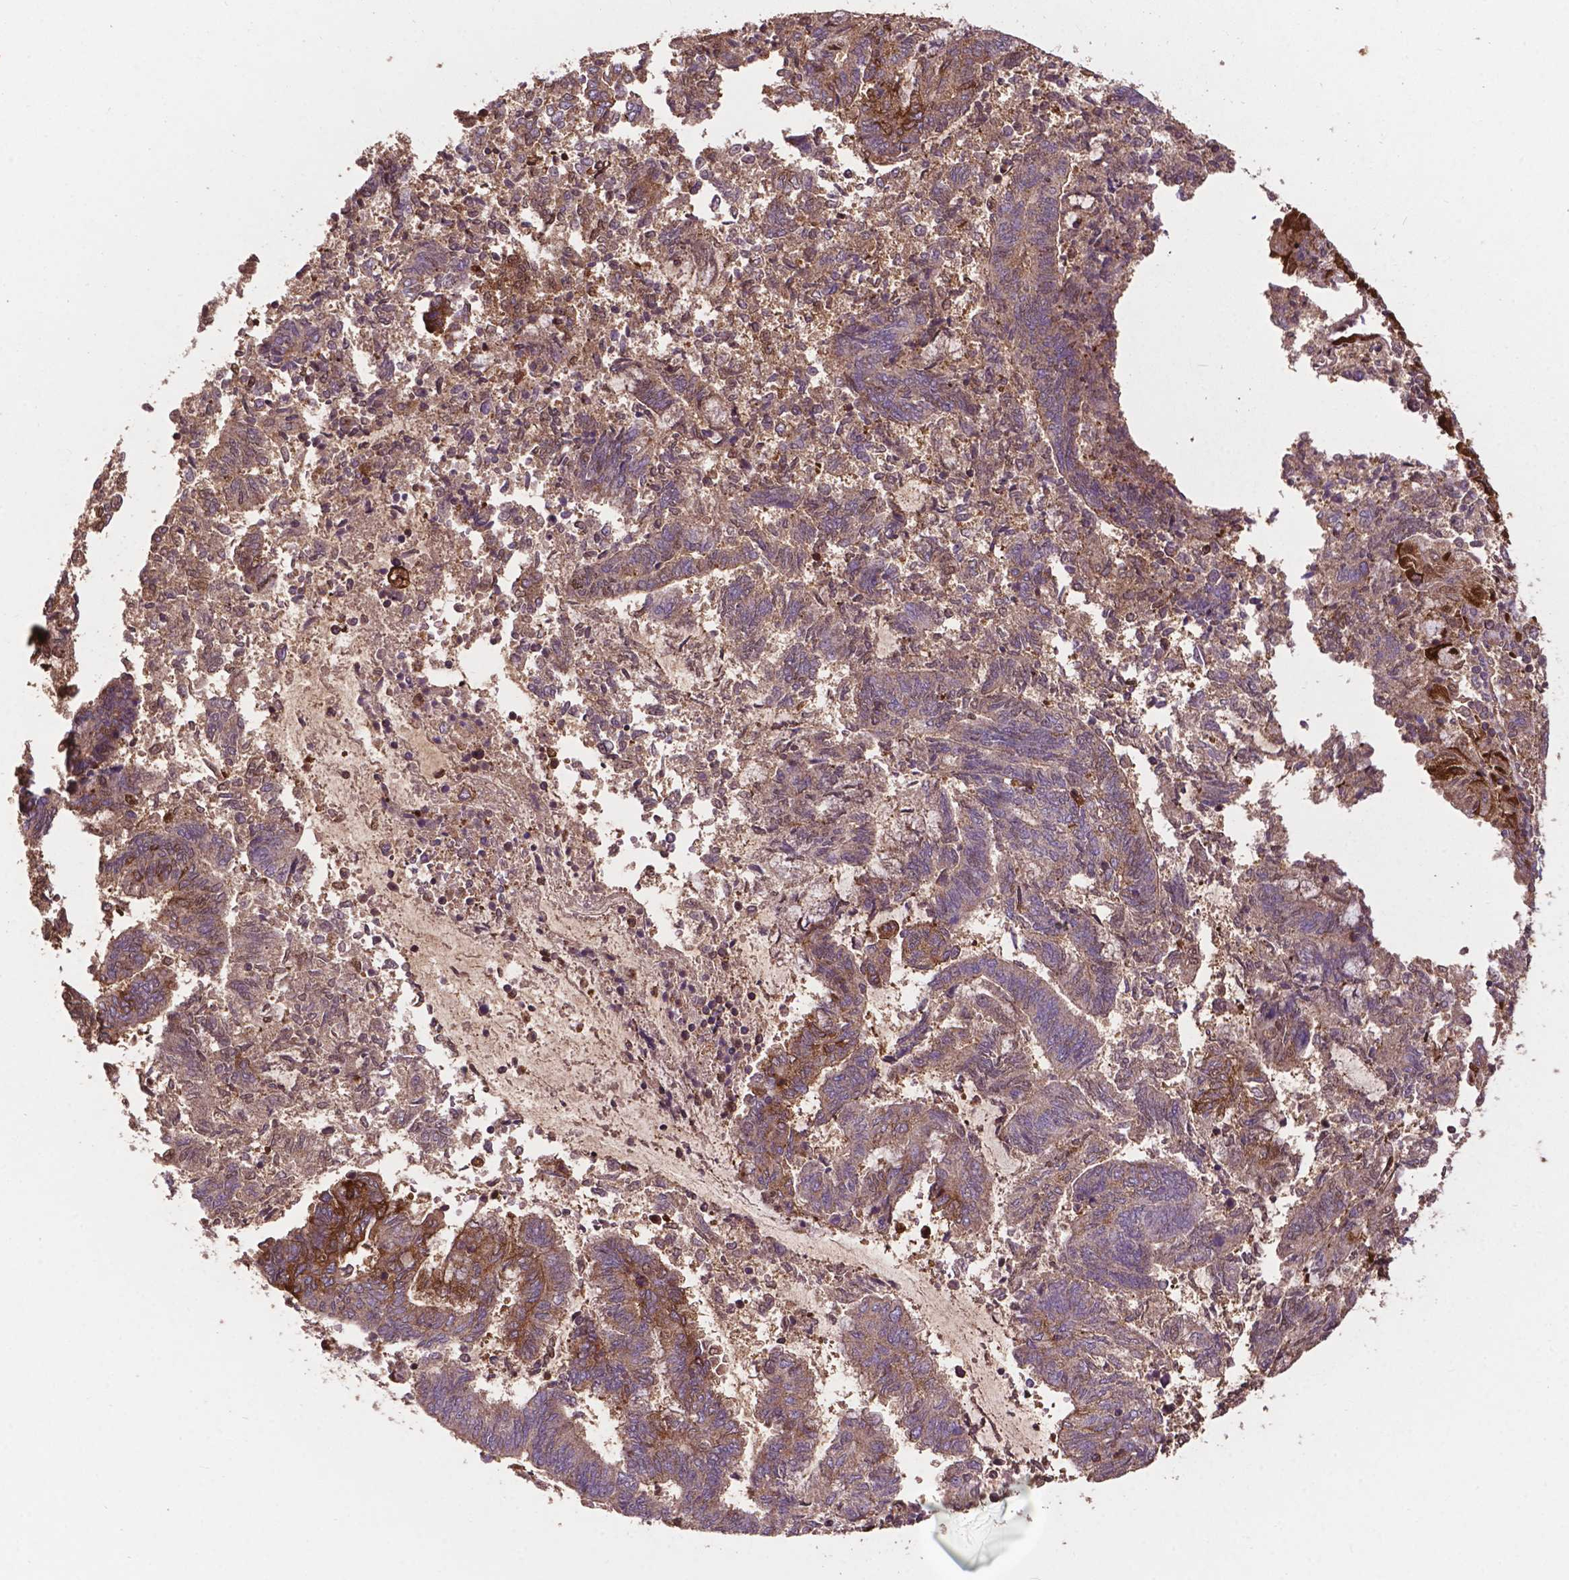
{"staining": {"intensity": "moderate", "quantity": "<25%", "location": "cytoplasmic/membranous"}, "tissue": "endometrial cancer", "cell_type": "Tumor cells", "image_type": "cancer", "snomed": [{"axis": "morphology", "description": "Adenocarcinoma, NOS"}, {"axis": "topography", "description": "Endometrium"}], "caption": "This is a histology image of immunohistochemistry staining of endometrial cancer (adenocarcinoma), which shows moderate positivity in the cytoplasmic/membranous of tumor cells.", "gene": "SMAD3", "patient": {"sex": "female", "age": 65}}